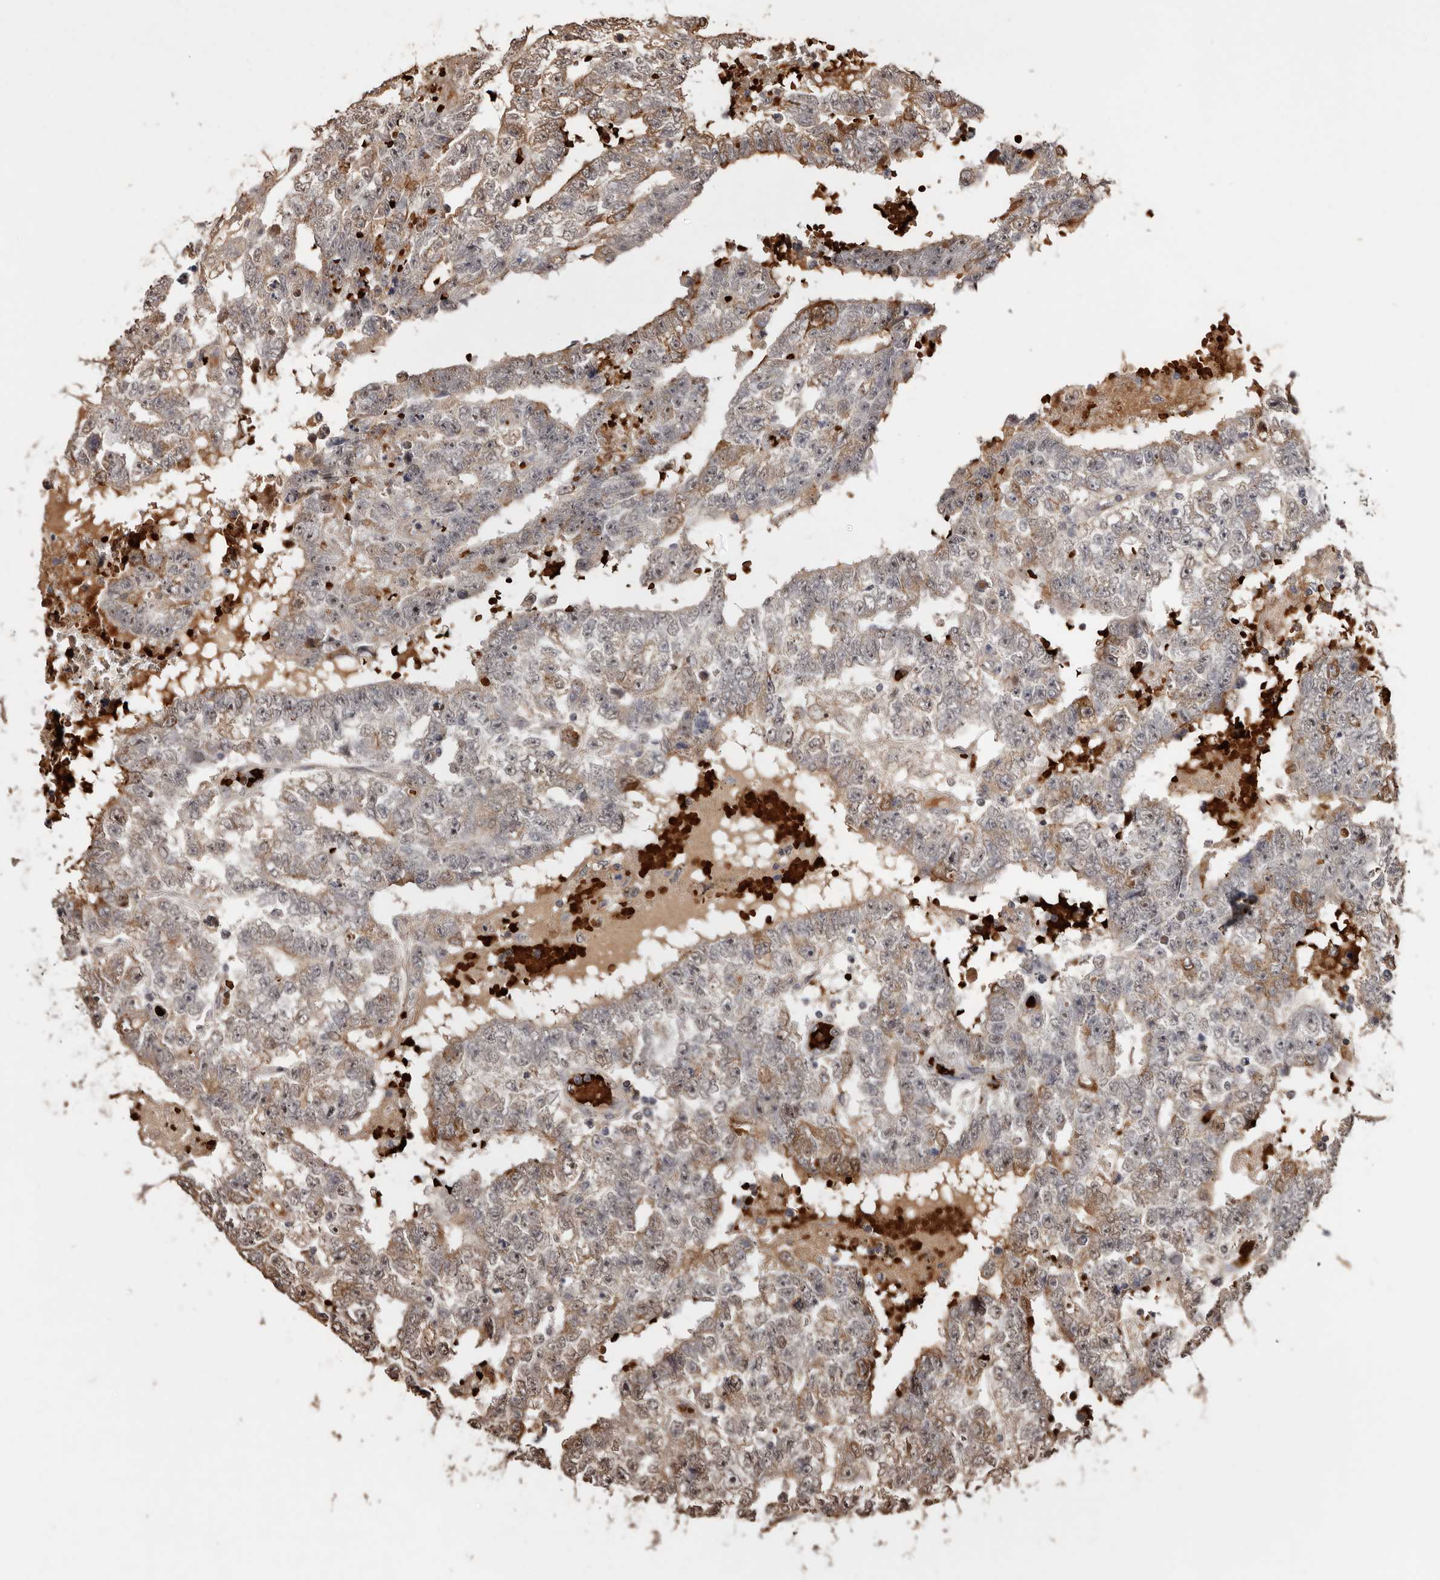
{"staining": {"intensity": "moderate", "quantity": "25%-75%", "location": "cytoplasmic/membranous"}, "tissue": "testis cancer", "cell_type": "Tumor cells", "image_type": "cancer", "snomed": [{"axis": "morphology", "description": "Carcinoma, Embryonal, NOS"}, {"axis": "topography", "description": "Testis"}], "caption": "High-power microscopy captured an immunohistochemistry (IHC) image of testis cancer, revealing moderate cytoplasmic/membranous staining in about 25%-75% of tumor cells.", "gene": "GRAMD2A", "patient": {"sex": "male", "age": 25}}